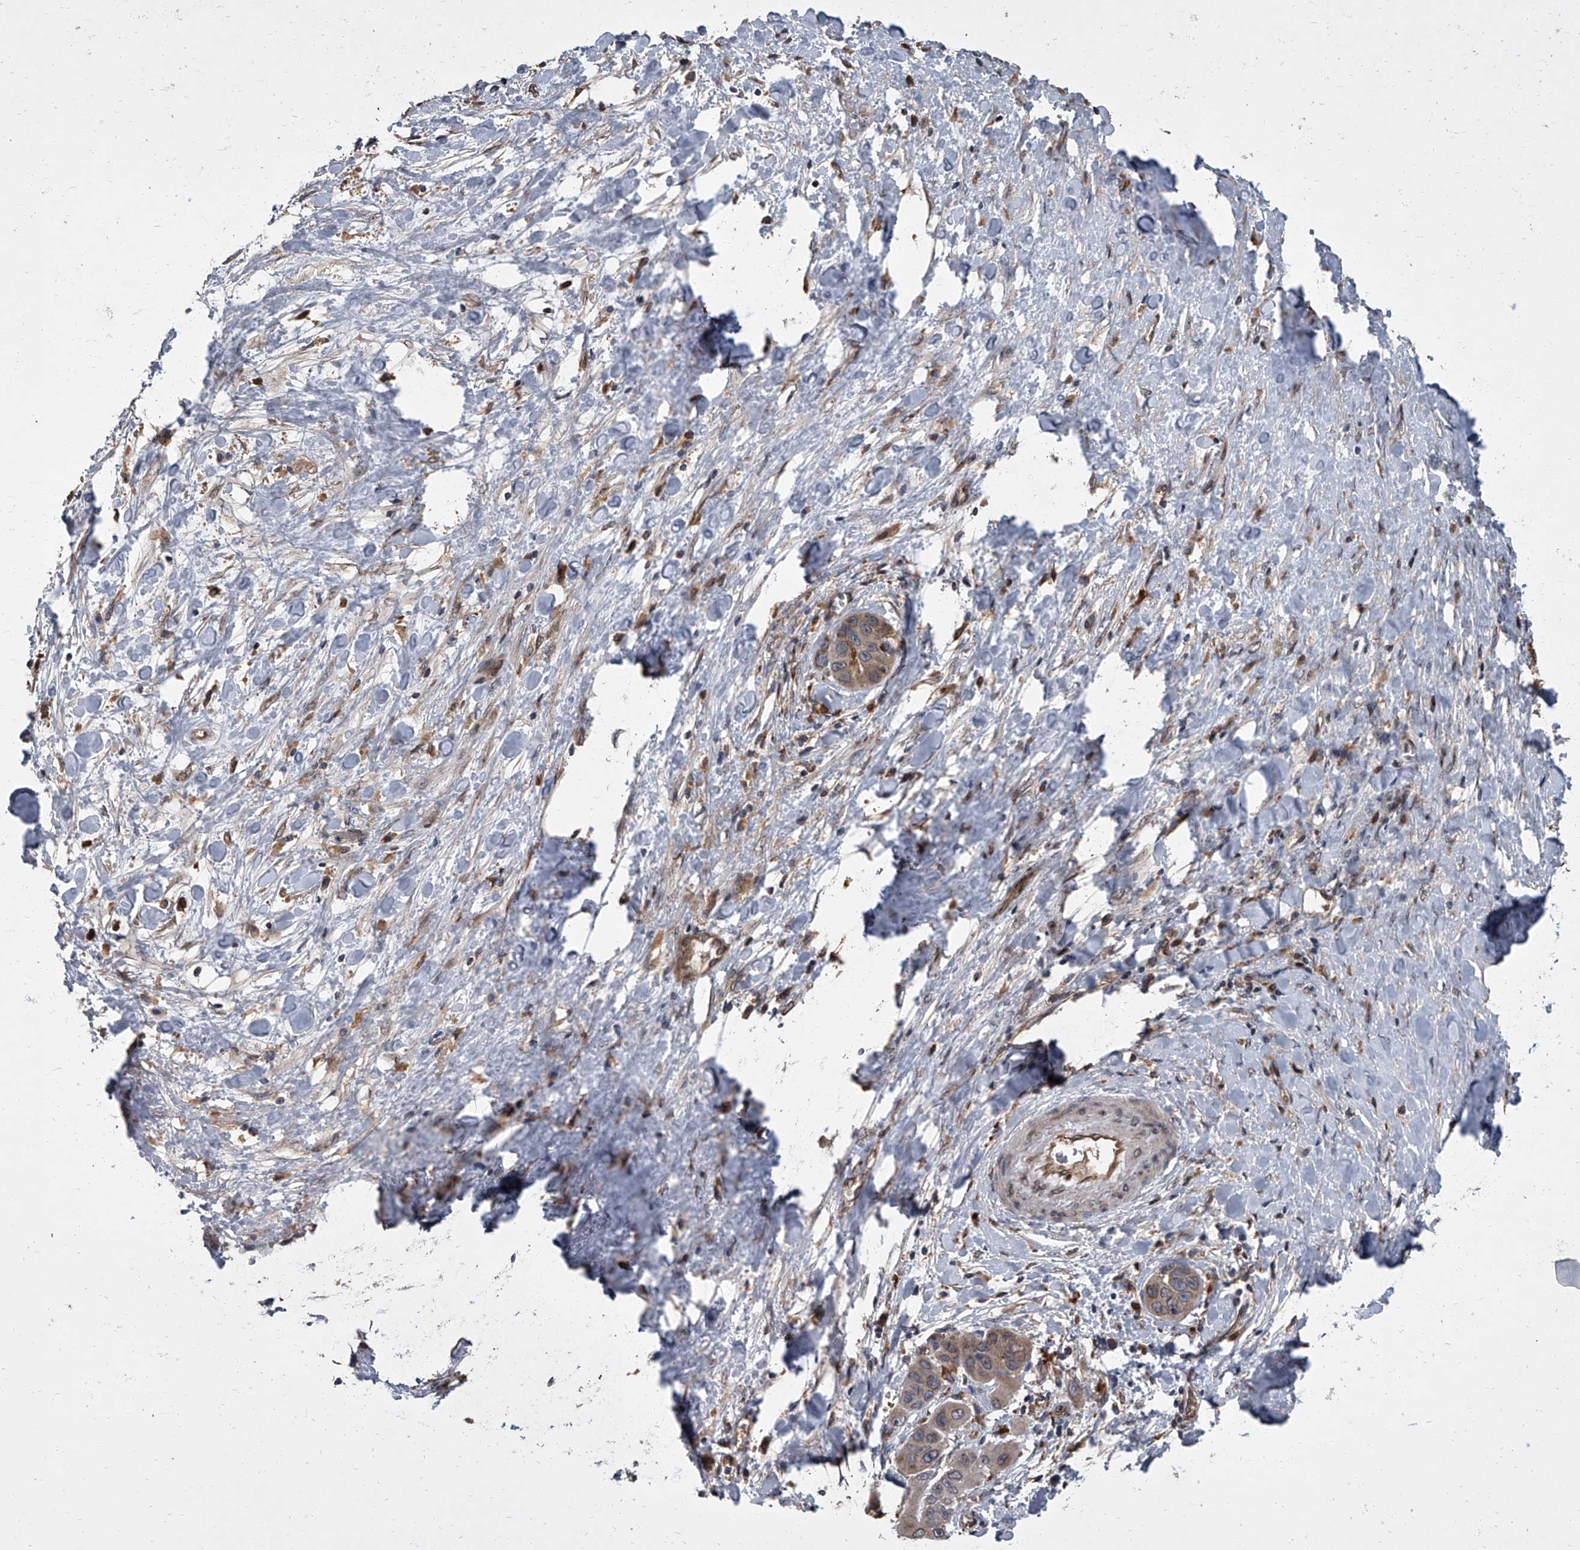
{"staining": {"intensity": "negative", "quantity": "none", "location": "none"}, "tissue": "liver cancer", "cell_type": "Tumor cells", "image_type": "cancer", "snomed": [{"axis": "morphology", "description": "Cholangiocarcinoma"}, {"axis": "topography", "description": "Liver"}], "caption": "Immunohistochemical staining of human liver cancer (cholangiocarcinoma) exhibits no significant positivity in tumor cells.", "gene": "LRRC8C", "patient": {"sex": "female", "age": 52}}